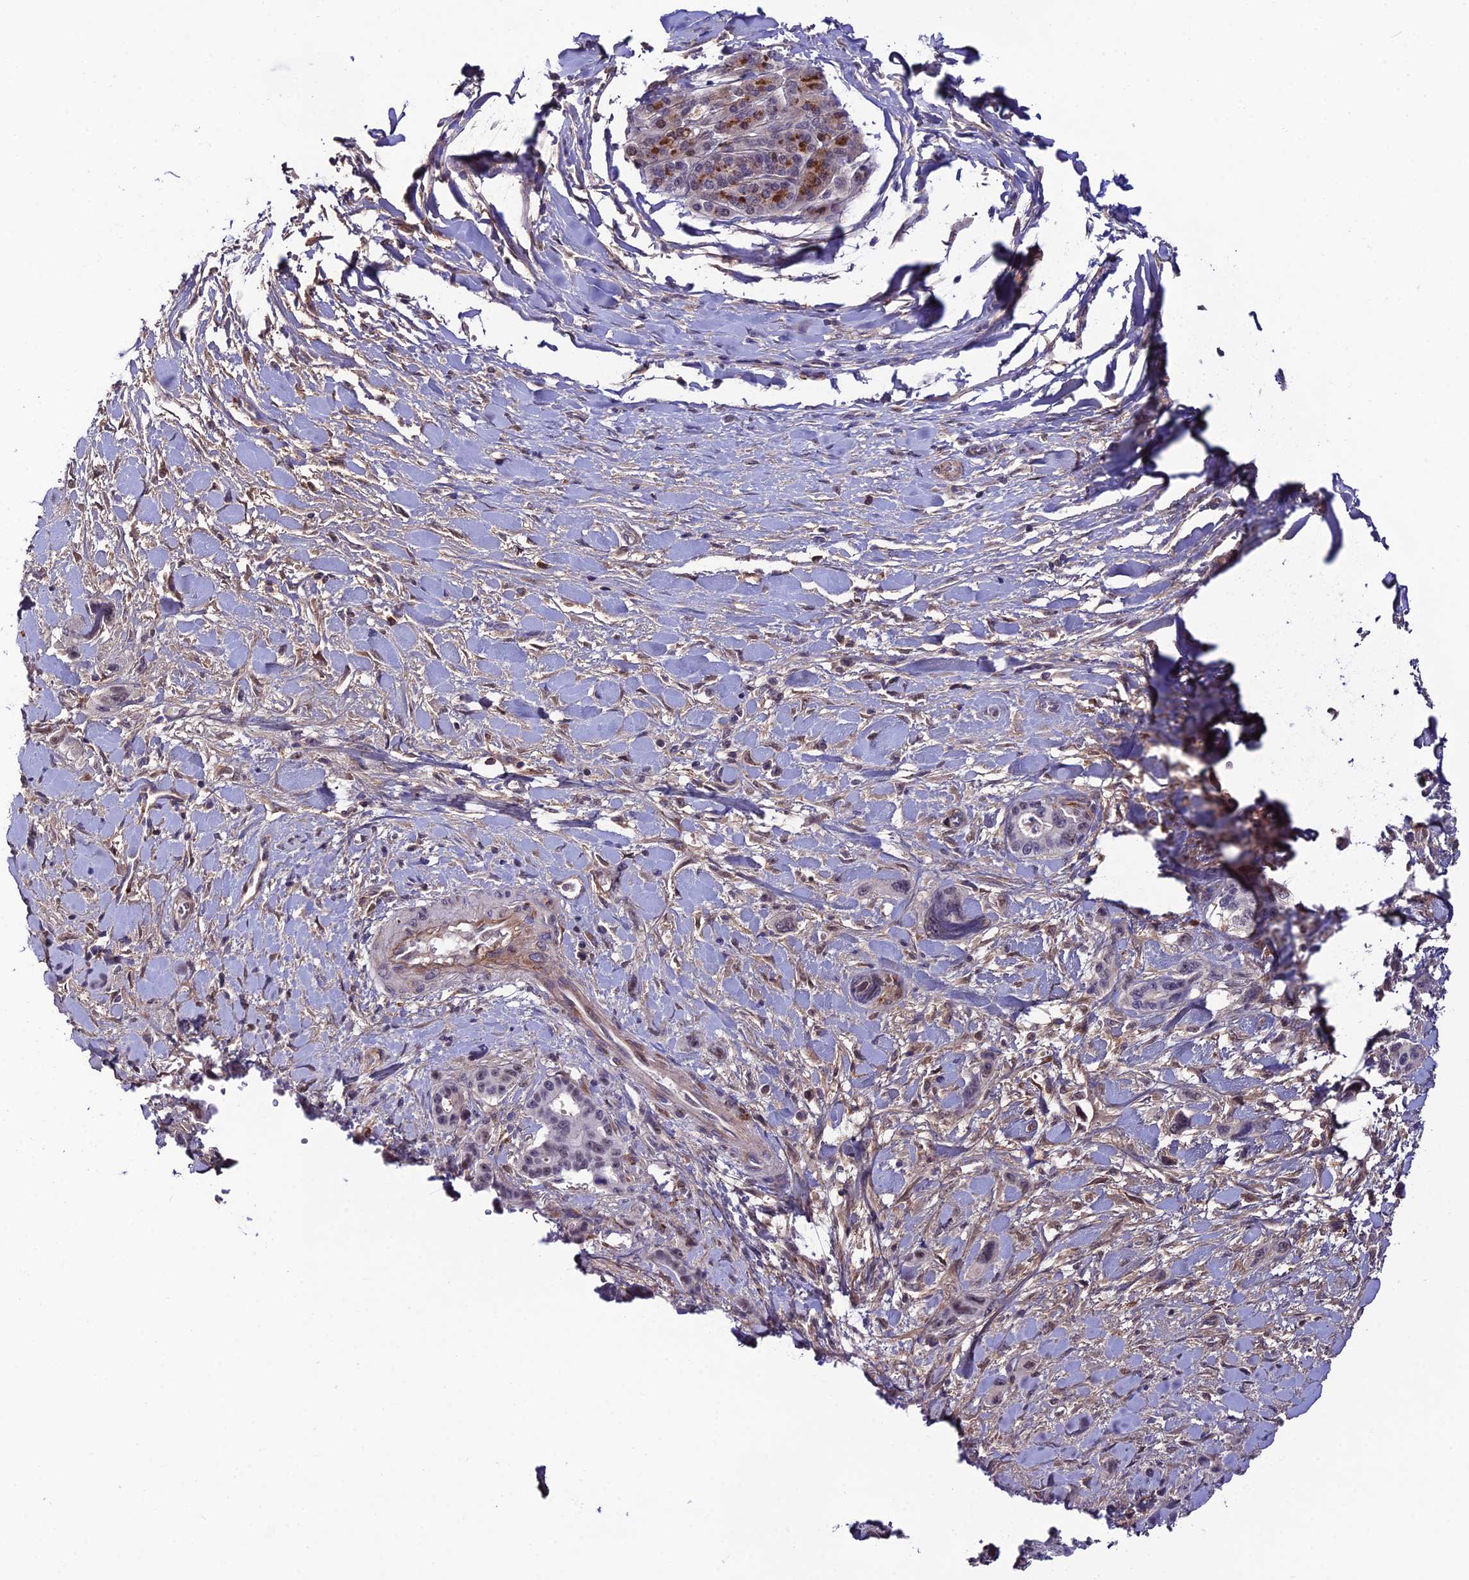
{"staining": {"intensity": "strong", "quantity": "<25%", "location": "cytoplasmic/membranous"}, "tissue": "pancreatic cancer", "cell_type": "Tumor cells", "image_type": "cancer", "snomed": [{"axis": "morphology", "description": "Adenocarcinoma, NOS"}, {"axis": "topography", "description": "Pancreas"}], "caption": "Pancreatic adenocarcinoma stained for a protein (brown) demonstrates strong cytoplasmic/membranous positive staining in approximately <25% of tumor cells.", "gene": "SYT15", "patient": {"sex": "male", "age": 46}}